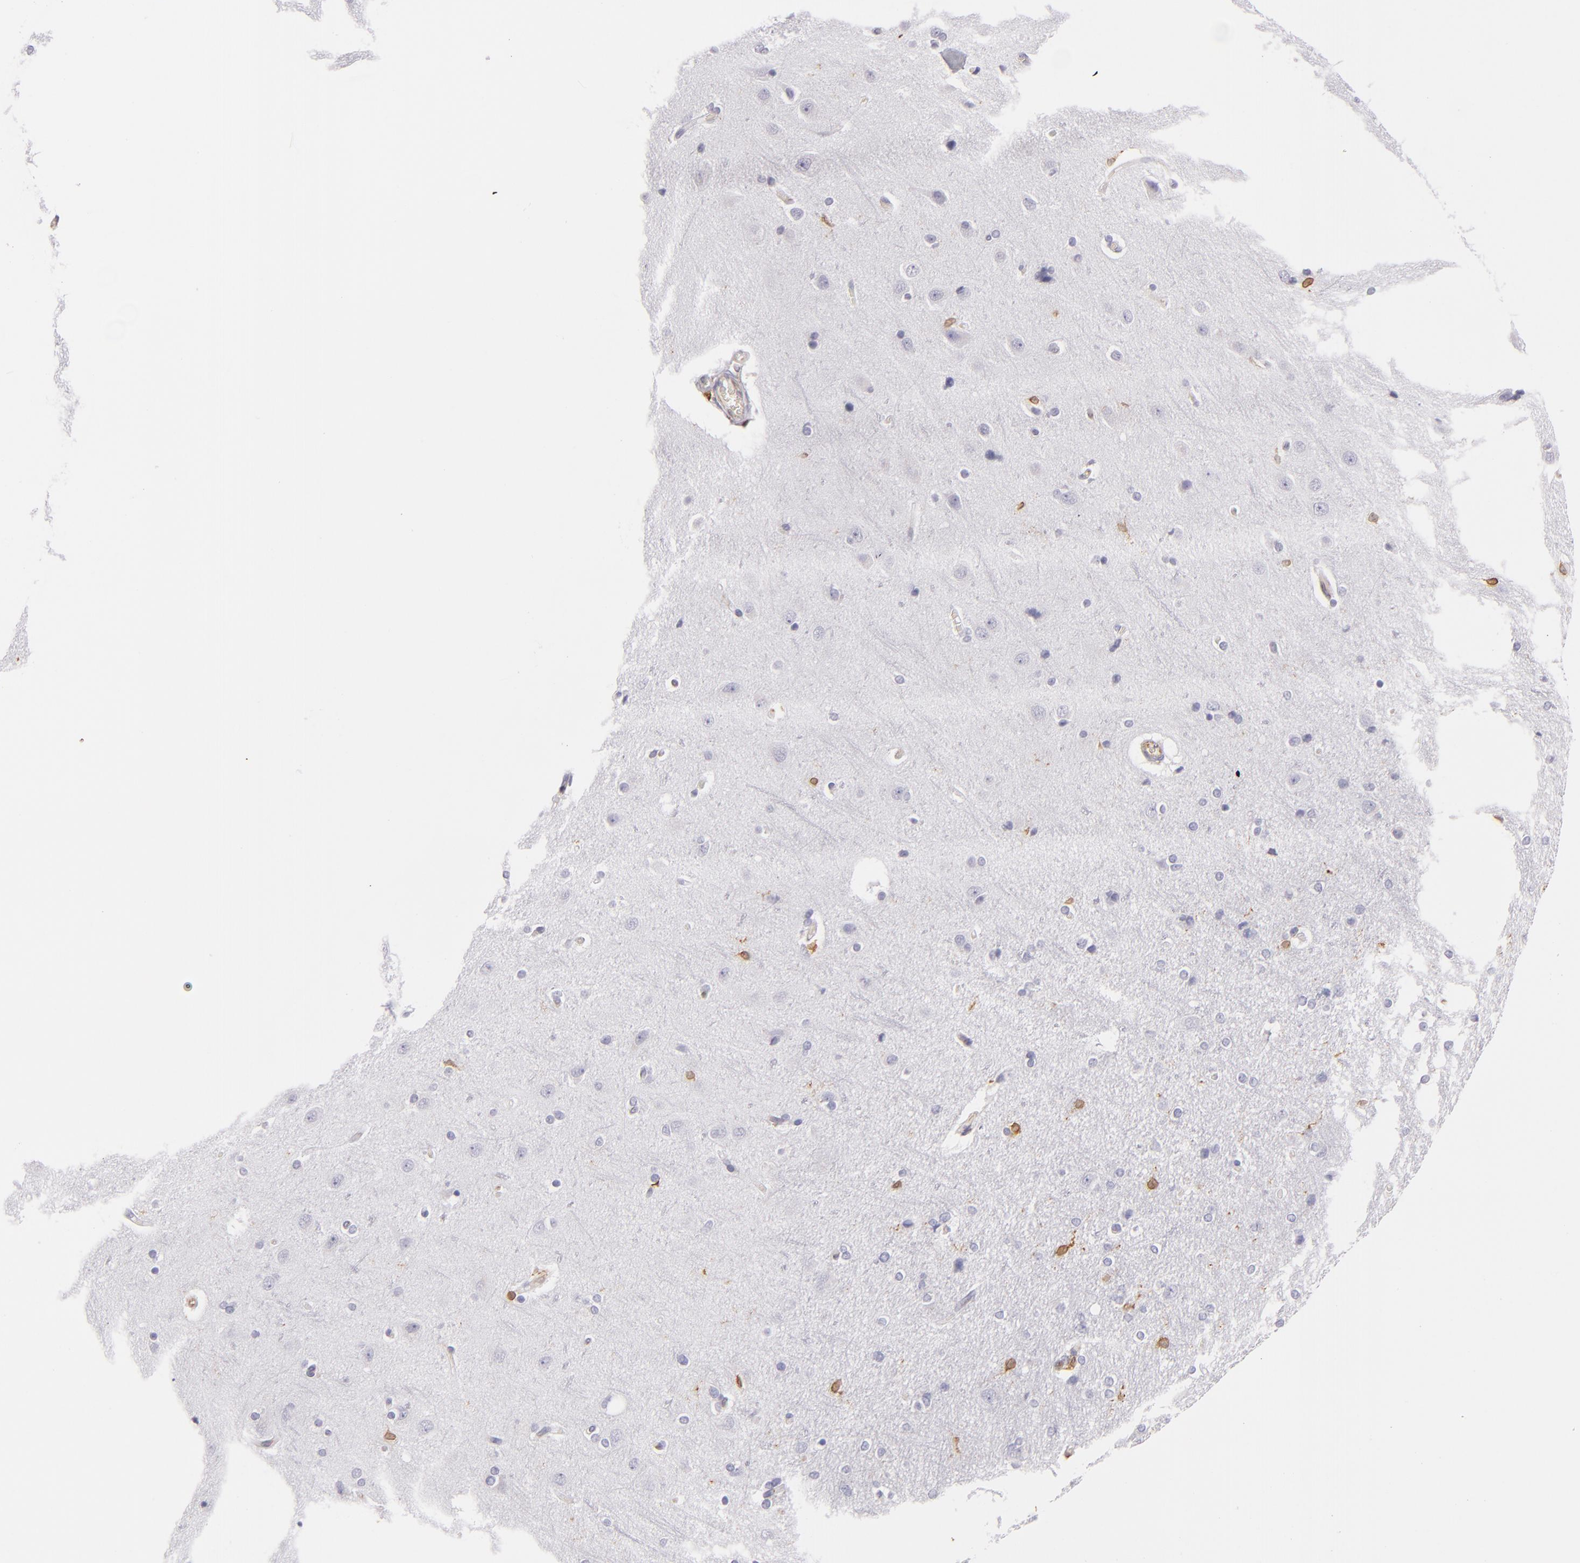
{"staining": {"intensity": "moderate", "quantity": "<25%", "location": "cytoplasmic/membranous"}, "tissue": "cerebral cortex", "cell_type": "Endothelial cells", "image_type": "normal", "snomed": [{"axis": "morphology", "description": "Normal tissue, NOS"}, {"axis": "topography", "description": "Cerebral cortex"}], "caption": "Protein analysis of benign cerebral cortex reveals moderate cytoplasmic/membranous expression in approximately <25% of endothelial cells. (DAB (3,3'-diaminobenzidine) IHC with brightfield microscopy, high magnification).", "gene": "CD74", "patient": {"sex": "female", "age": 54}}